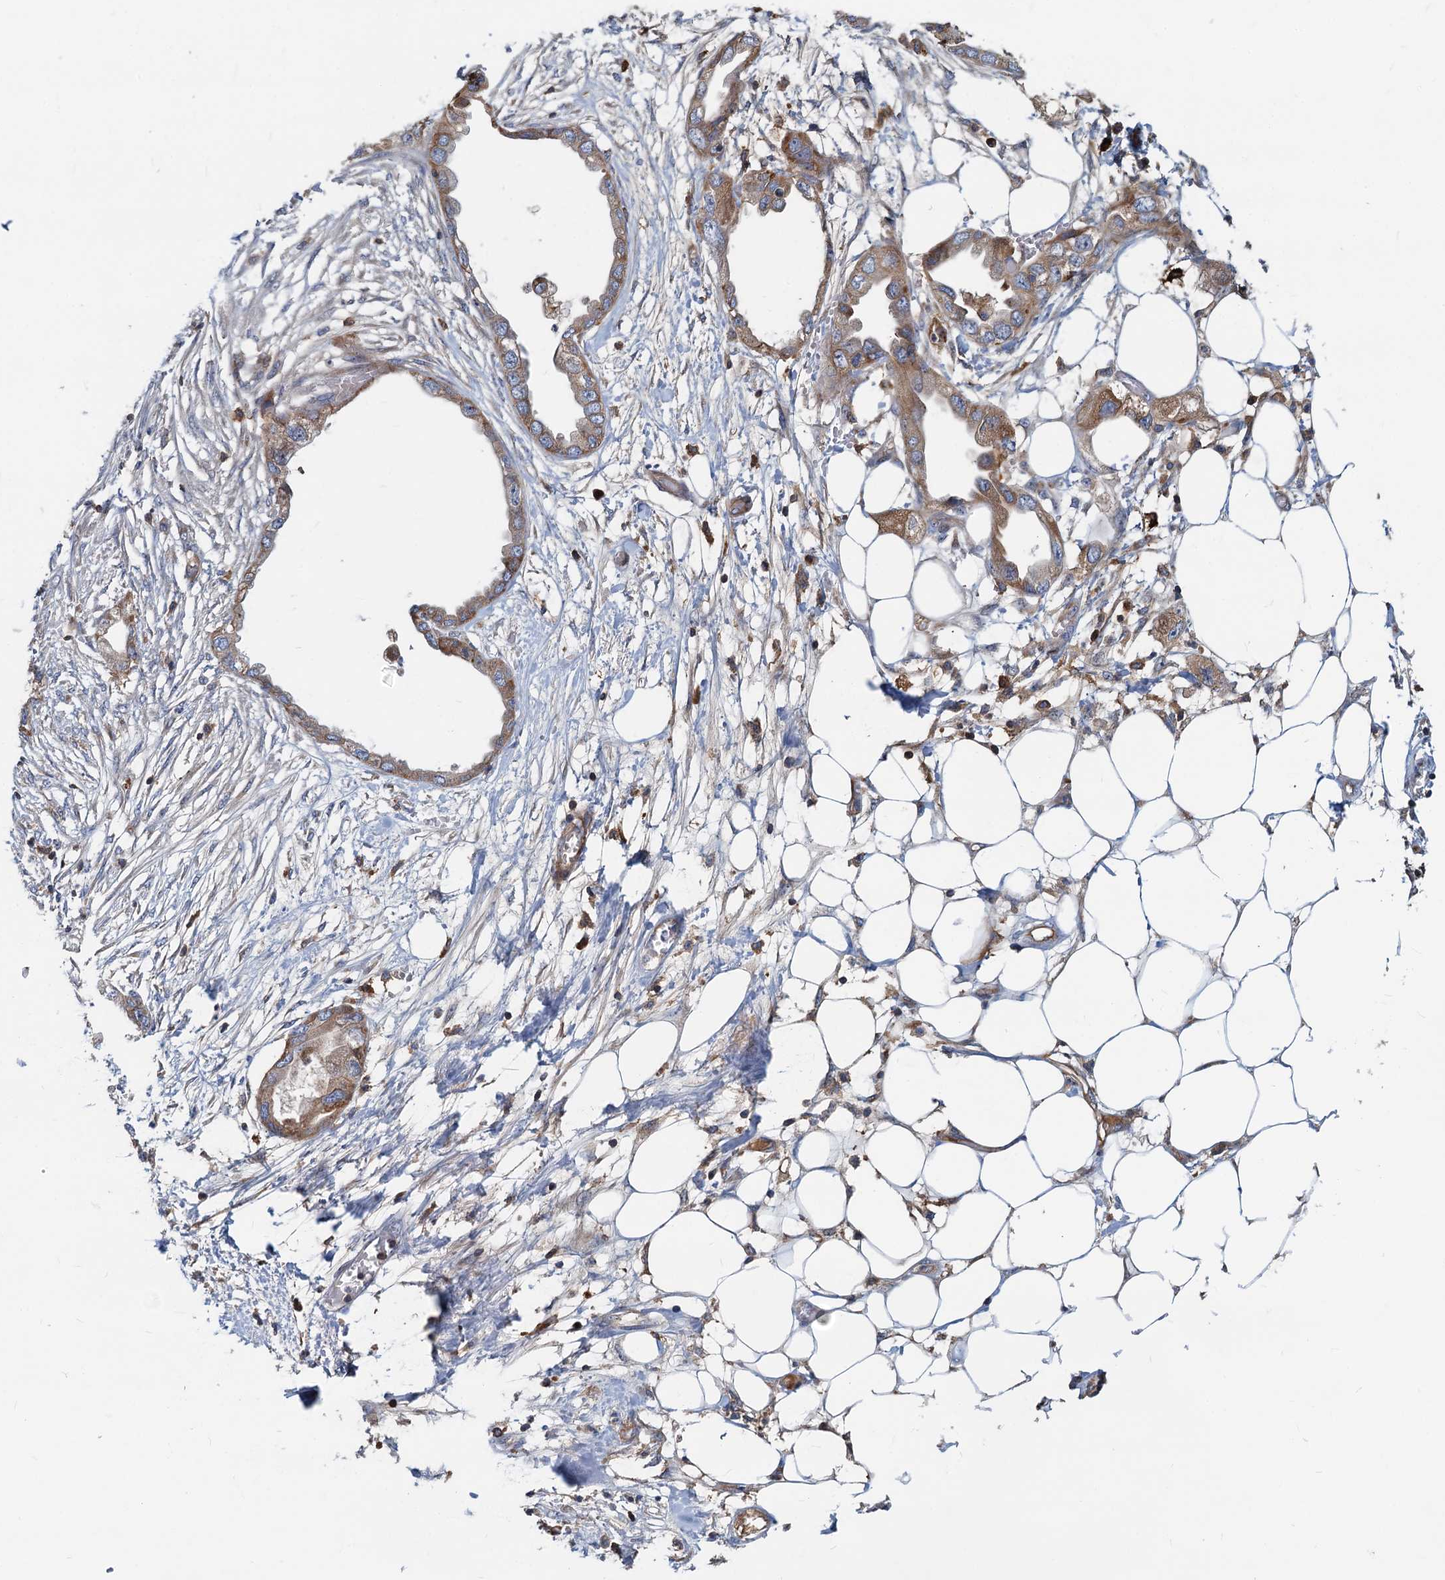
{"staining": {"intensity": "moderate", "quantity": "25%-75%", "location": "cytoplasmic/membranous"}, "tissue": "endometrial cancer", "cell_type": "Tumor cells", "image_type": "cancer", "snomed": [{"axis": "morphology", "description": "Adenocarcinoma, NOS"}, {"axis": "morphology", "description": "Adenocarcinoma, metastatic, NOS"}, {"axis": "topography", "description": "Adipose tissue"}, {"axis": "topography", "description": "Endometrium"}], "caption": "IHC of endometrial metastatic adenocarcinoma demonstrates medium levels of moderate cytoplasmic/membranous staining in about 25%-75% of tumor cells.", "gene": "LNX2", "patient": {"sex": "female", "age": 67}}